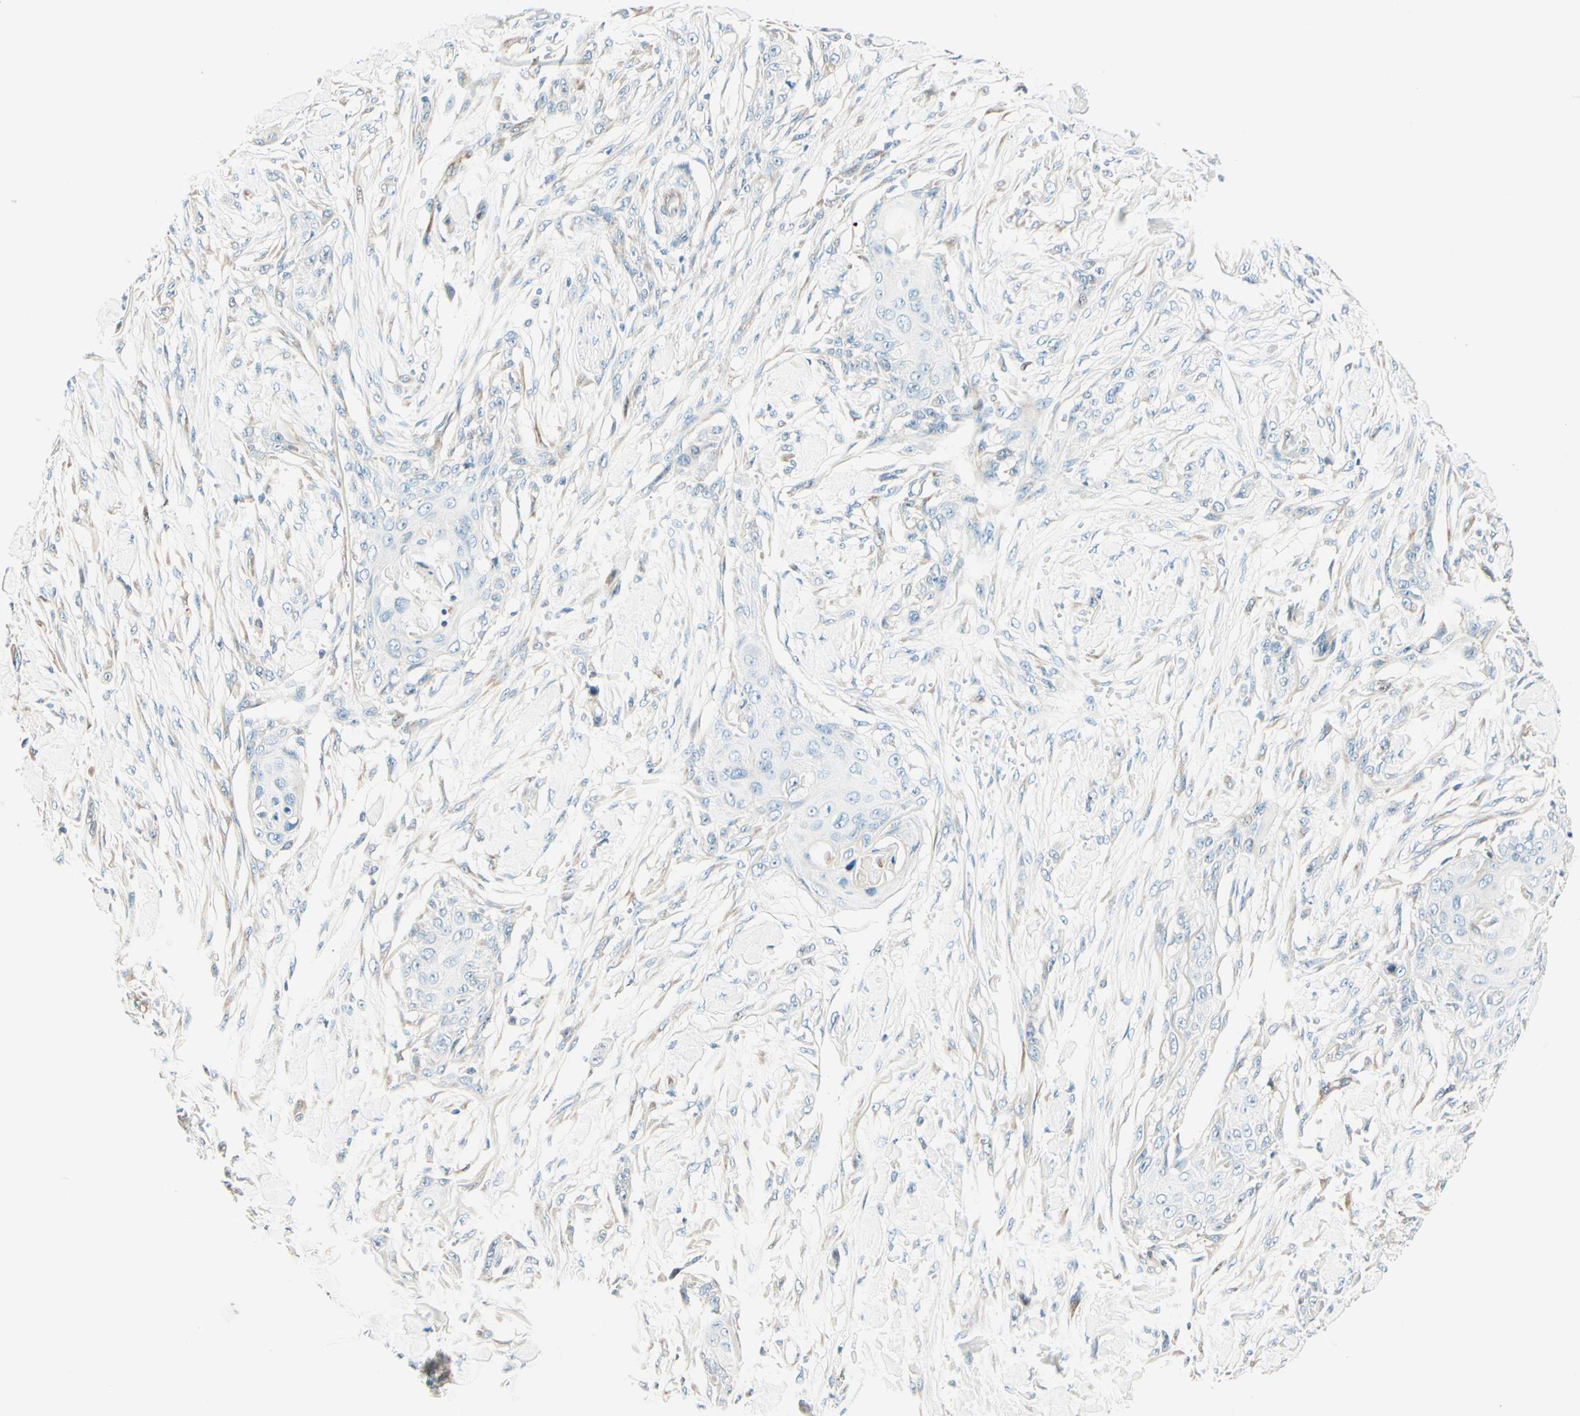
{"staining": {"intensity": "negative", "quantity": "none", "location": "none"}, "tissue": "skin cancer", "cell_type": "Tumor cells", "image_type": "cancer", "snomed": [{"axis": "morphology", "description": "Squamous cell carcinoma, NOS"}, {"axis": "topography", "description": "Skin"}], "caption": "Immunohistochemistry image of skin cancer stained for a protein (brown), which displays no positivity in tumor cells.", "gene": "TAOK2", "patient": {"sex": "female", "age": 59}}